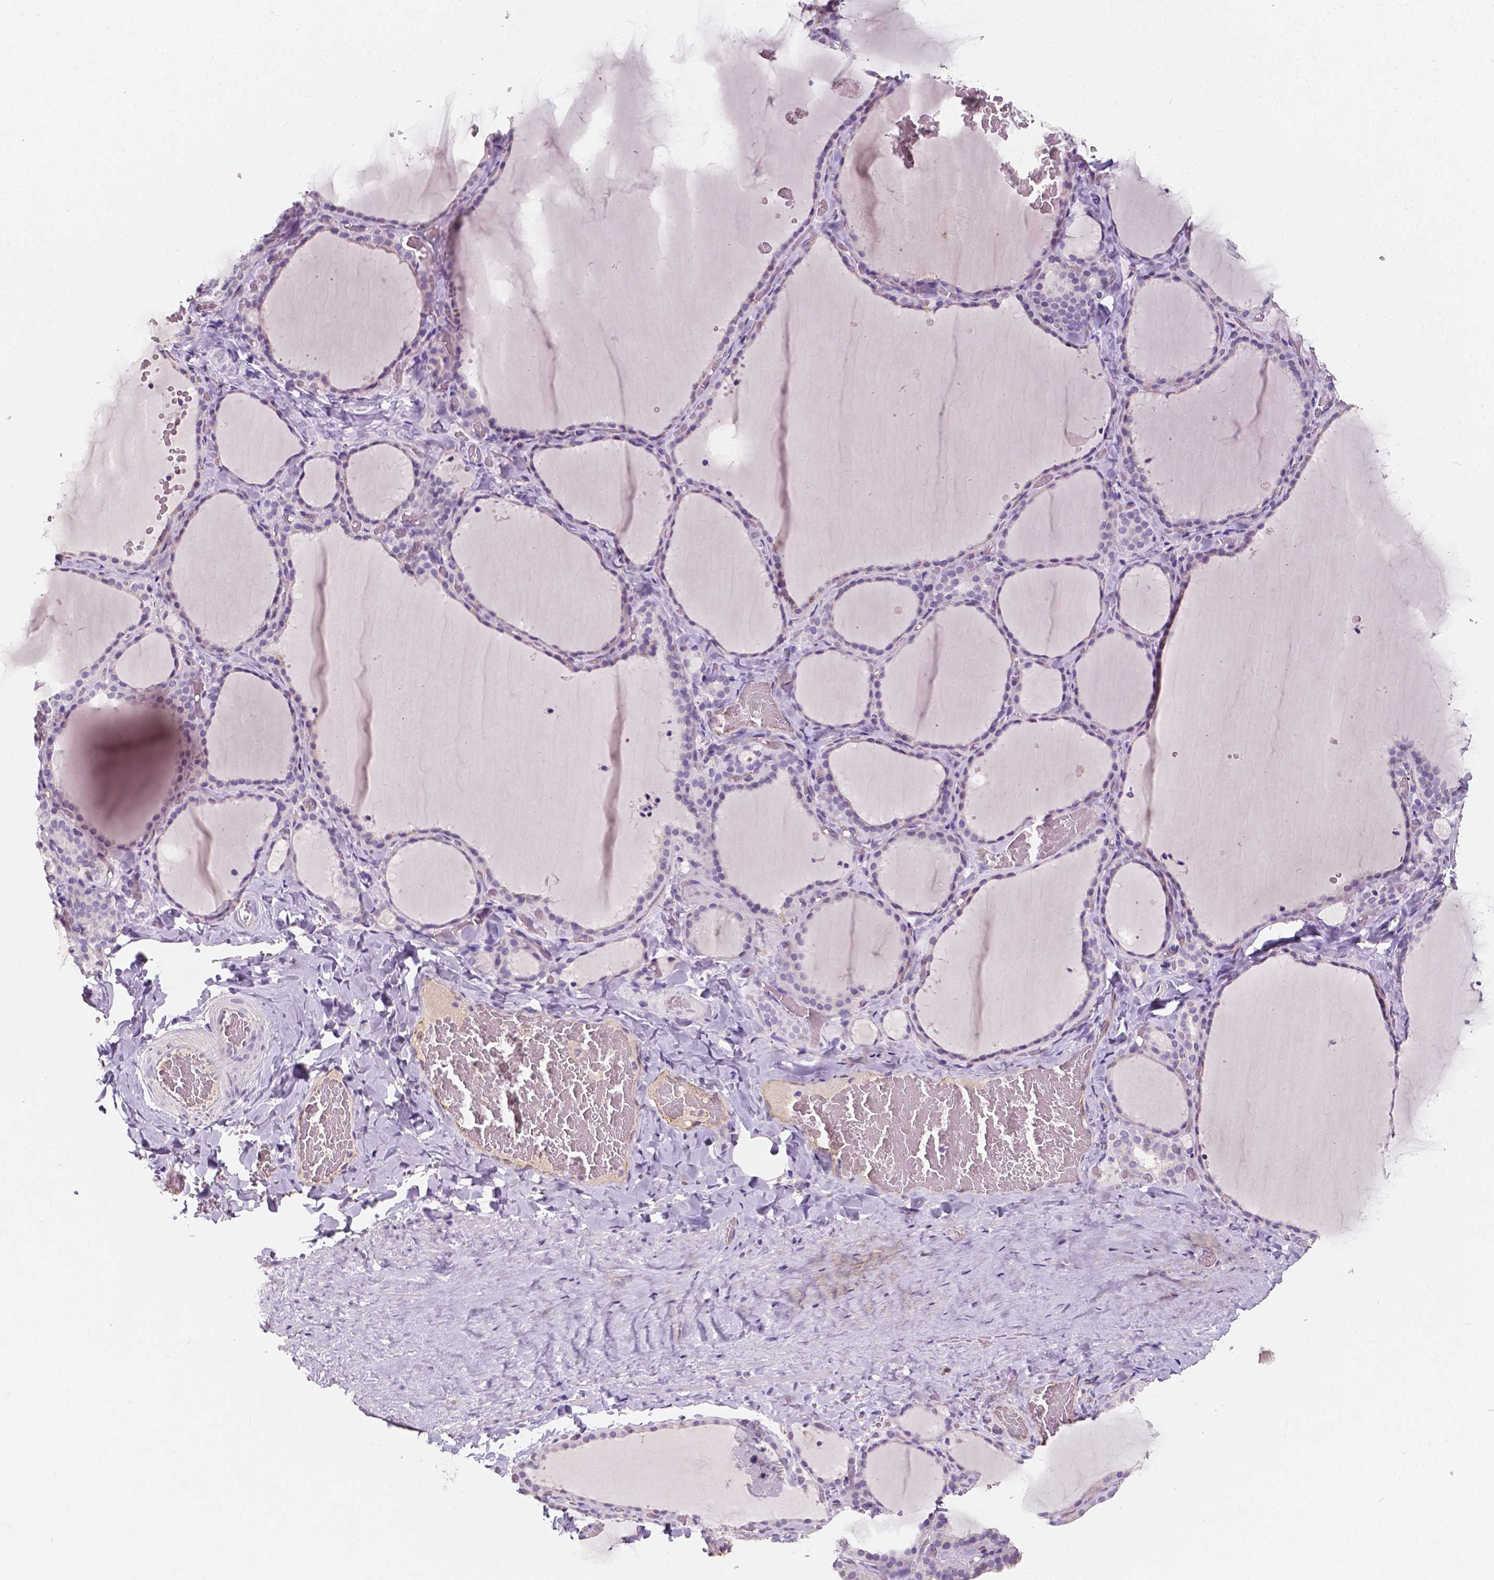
{"staining": {"intensity": "negative", "quantity": "none", "location": "none"}, "tissue": "thyroid gland", "cell_type": "Glandular cells", "image_type": "normal", "snomed": [{"axis": "morphology", "description": "Normal tissue, NOS"}, {"axis": "topography", "description": "Thyroid gland"}], "caption": "An immunohistochemistry (IHC) photomicrograph of unremarkable thyroid gland is shown. There is no staining in glandular cells of thyroid gland.", "gene": "SLC22A4", "patient": {"sex": "female", "age": 22}}